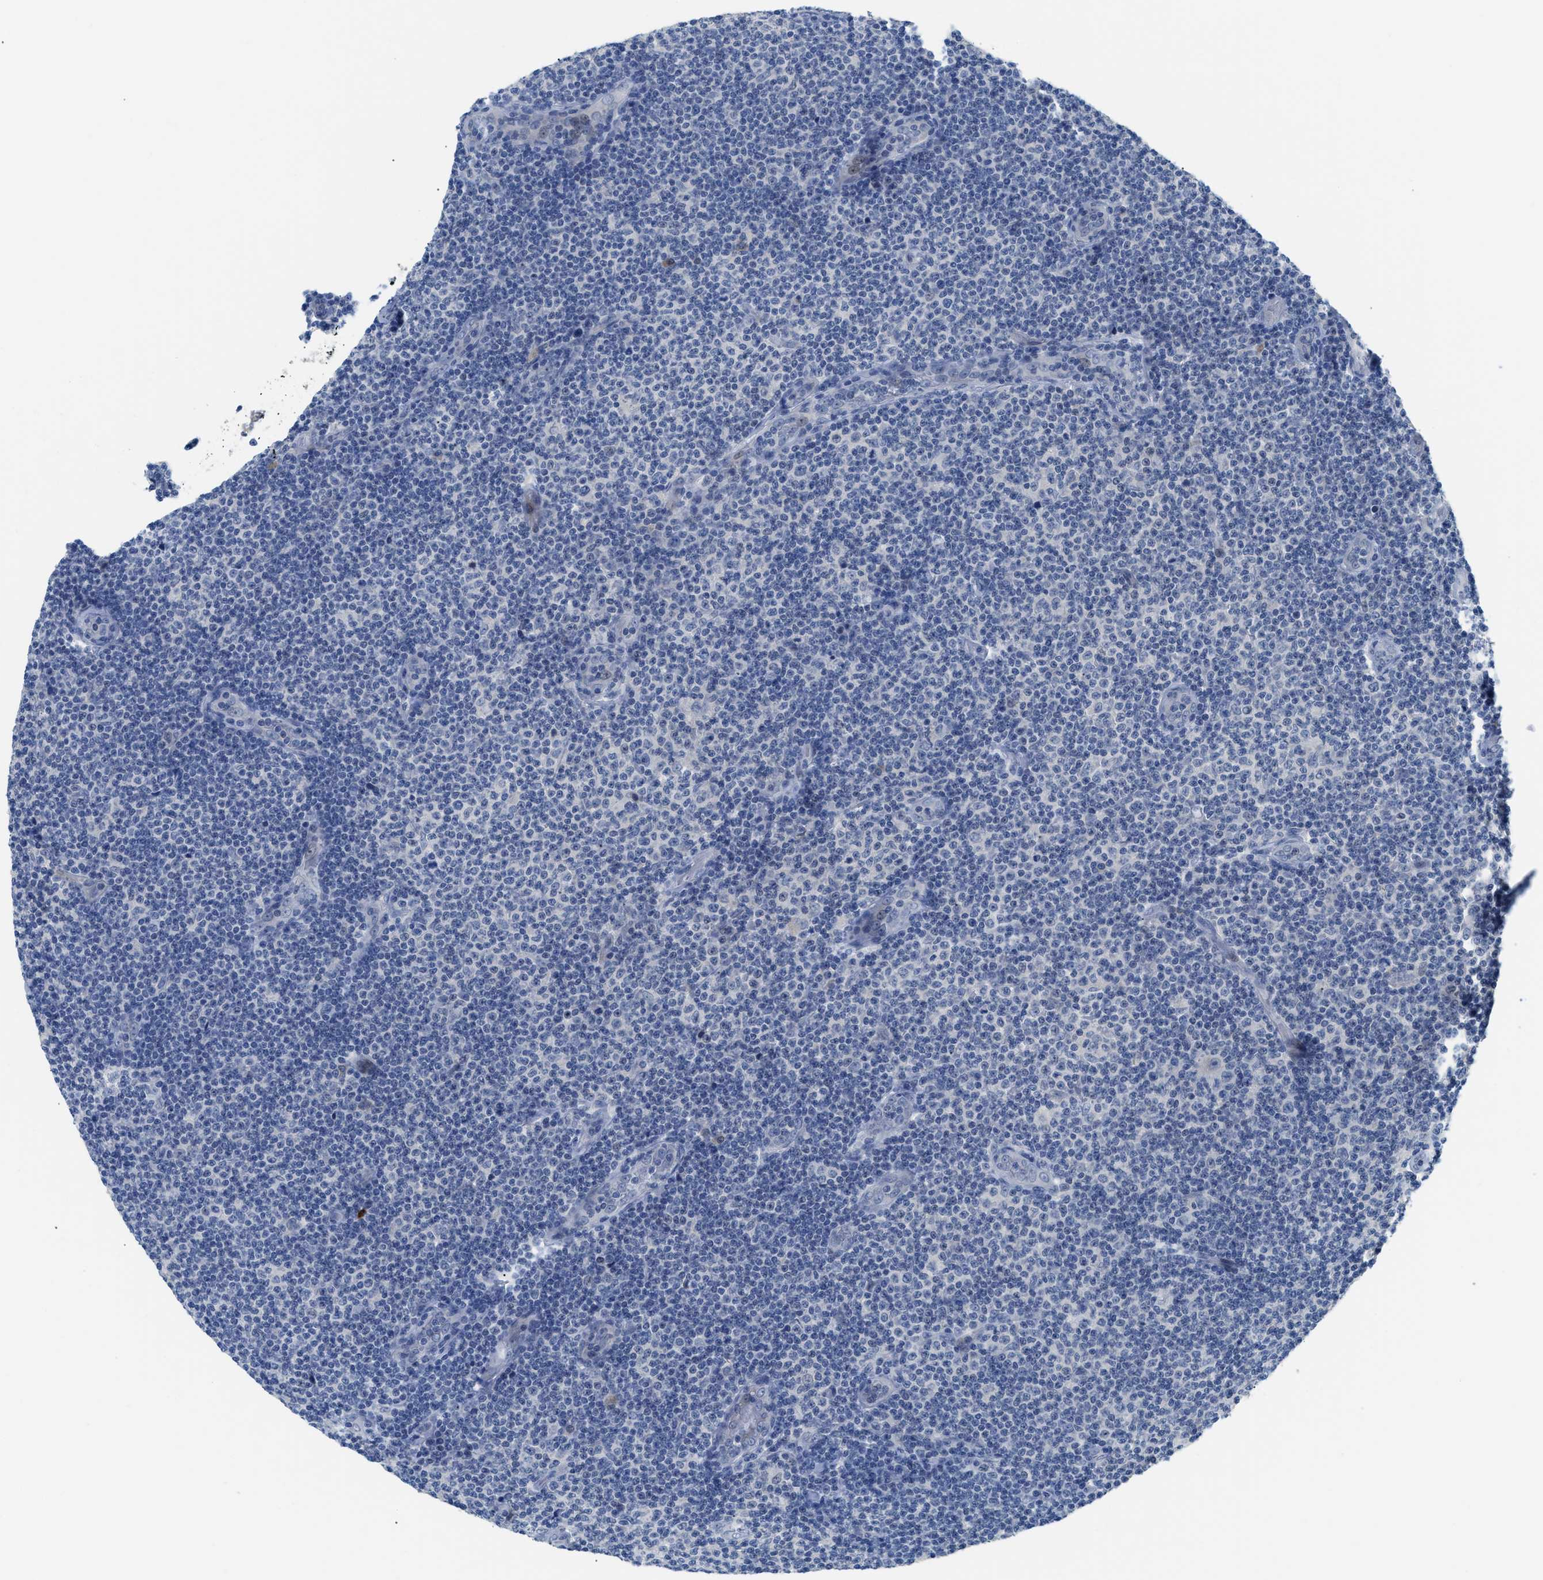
{"staining": {"intensity": "negative", "quantity": "none", "location": "none"}, "tissue": "lymphoma", "cell_type": "Tumor cells", "image_type": "cancer", "snomed": [{"axis": "morphology", "description": "Malignant lymphoma, non-Hodgkin's type, Low grade"}, {"axis": "topography", "description": "Lymph node"}], "caption": "Image shows no protein positivity in tumor cells of malignant lymphoma, non-Hodgkin's type (low-grade) tissue.", "gene": "OR9K2", "patient": {"sex": "male", "age": 83}}